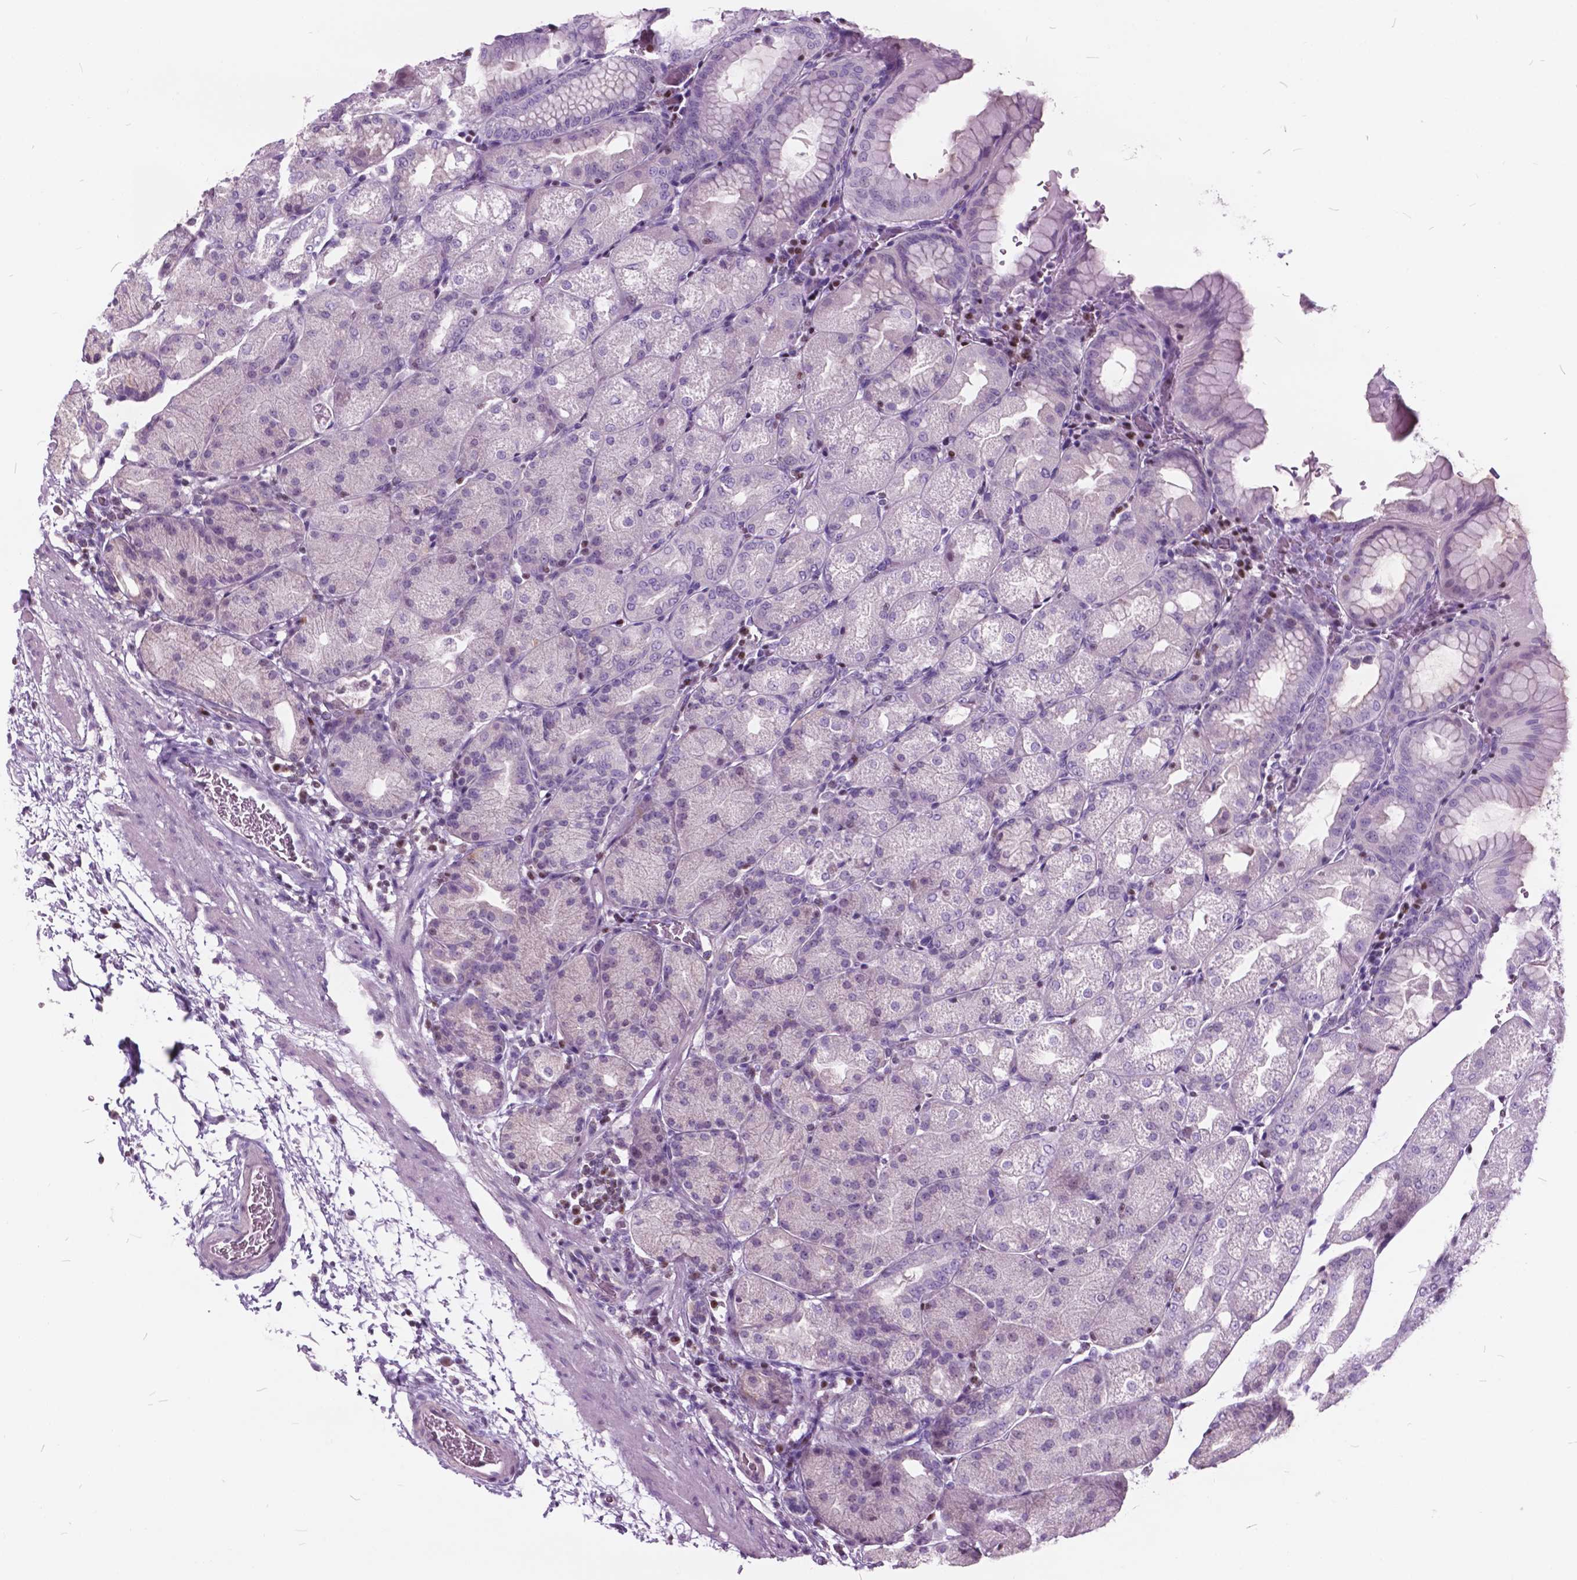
{"staining": {"intensity": "negative", "quantity": "none", "location": "none"}, "tissue": "stomach", "cell_type": "Glandular cells", "image_type": "normal", "snomed": [{"axis": "morphology", "description": "Normal tissue, NOS"}, {"axis": "topography", "description": "Stomach, upper"}, {"axis": "topography", "description": "Stomach"}, {"axis": "topography", "description": "Stomach, lower"}], "caption": "Immunohistochemistry (IHC) micrograph of benign stomach stained for a protein (brown), which displays no staining in glandular cells. Nuclei are stained in blue.", "gene": "SP140", "patient": {"sex": "male", "age": 62}}